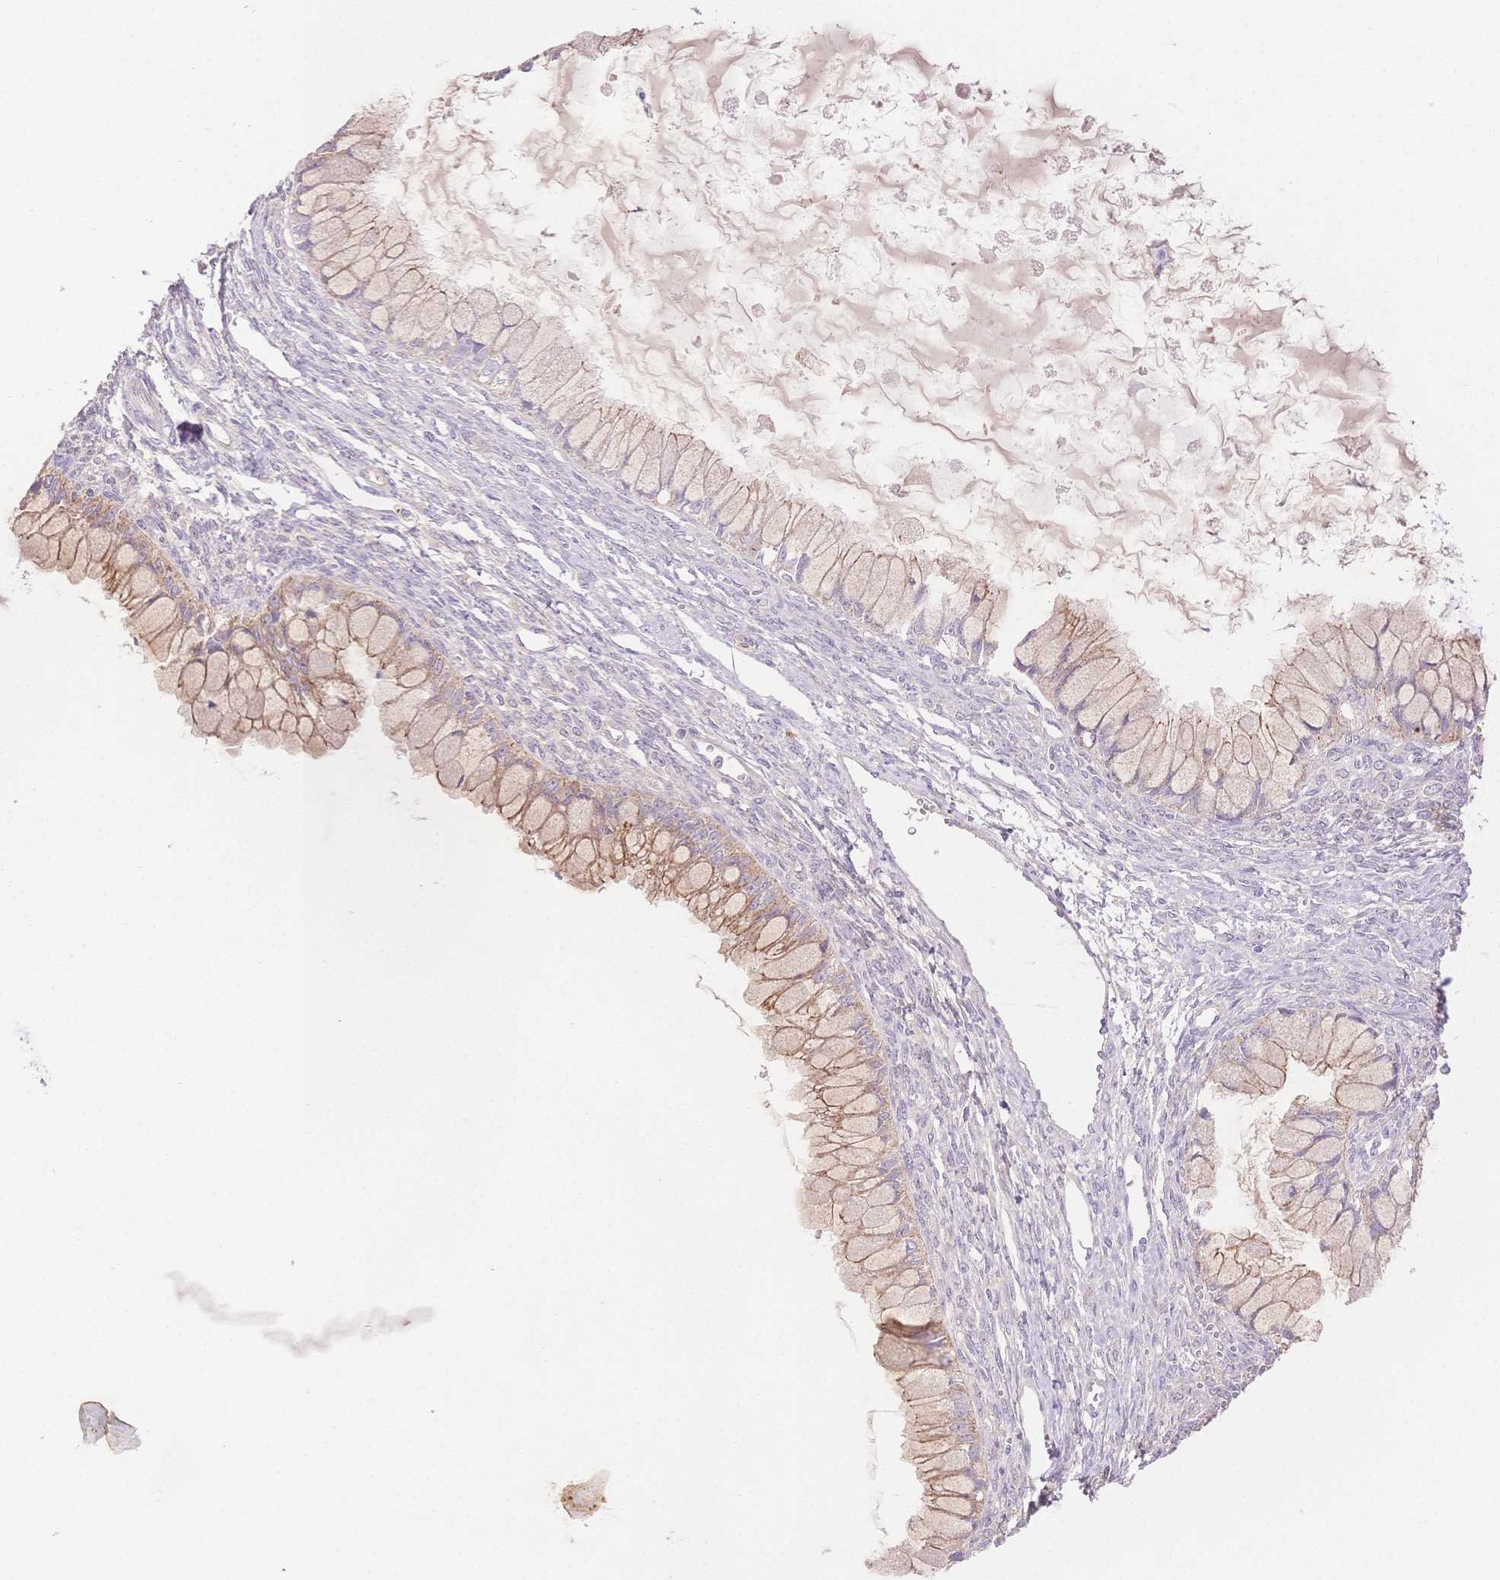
{"staining": {"intensity": "weak", "quantity": ">75%", "location": "cytoplasmic/membranous"}, "tissue": "ovarian cancer", "cell_type": "Tumor cells", "image_type": "cancer", "snomed": [{"axis": "morphology", "description": "Cystadenocarcinoma, mucinous, NOS"}, {"axis": "topography", "description": "Ovary"}], "caption": "The histopathology image reveals a brown stain indicating the presence of a protein in the cytoplasmic/membranous of tumor cells in ovarian cancer.", "gene": "WDR54", "patient": {"sex": "female", "age": 34}}